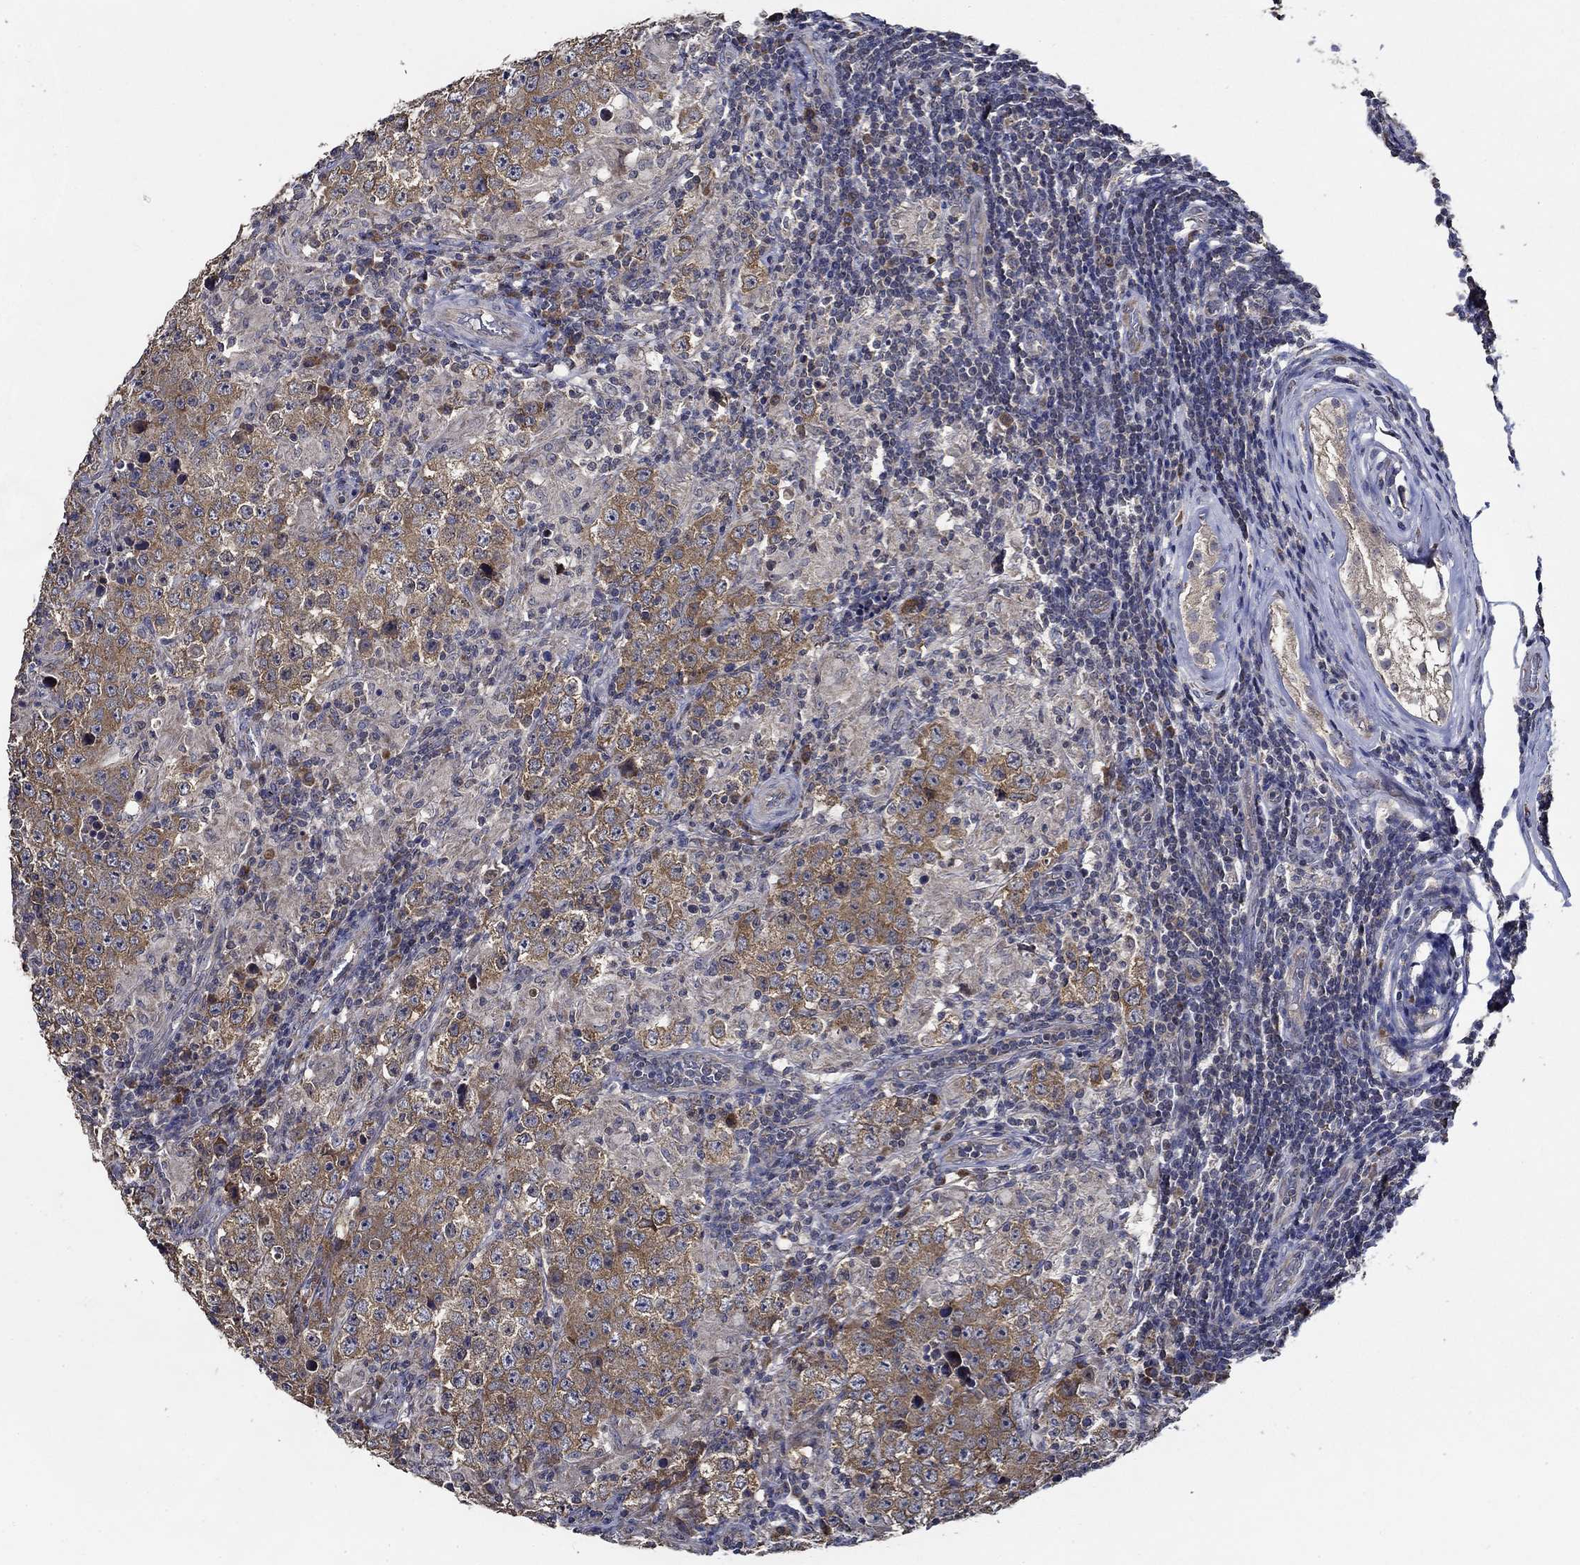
{"staining": {"intensity": "moderate", "quantity": "25%-75%", "location": "cytoplasmic/membranous"}, "tissue": "testis cancer", "cell_type": "Tumor cells", "image_type": "cancer", "snomed": [{"axis": "morphology", "description": "Seminoma, NOS"}, {"axis": "morphology", "description": "Carcinoma, Embryonal, NOS"}, {"axis": "topography", "description": "Testis"}], "caption": "The photomicrograph displays staining of testis cancer (seminoma), revealing moderate cytoplasmic/membranous protein positivity (brown color) within tumor cells. (DAB (3,3'-diaminobenzidine) = brown stain, brightfield microscopy at high magnification).", "gene": "WDR53", "patient": {"sex": "male", "age": 41}}